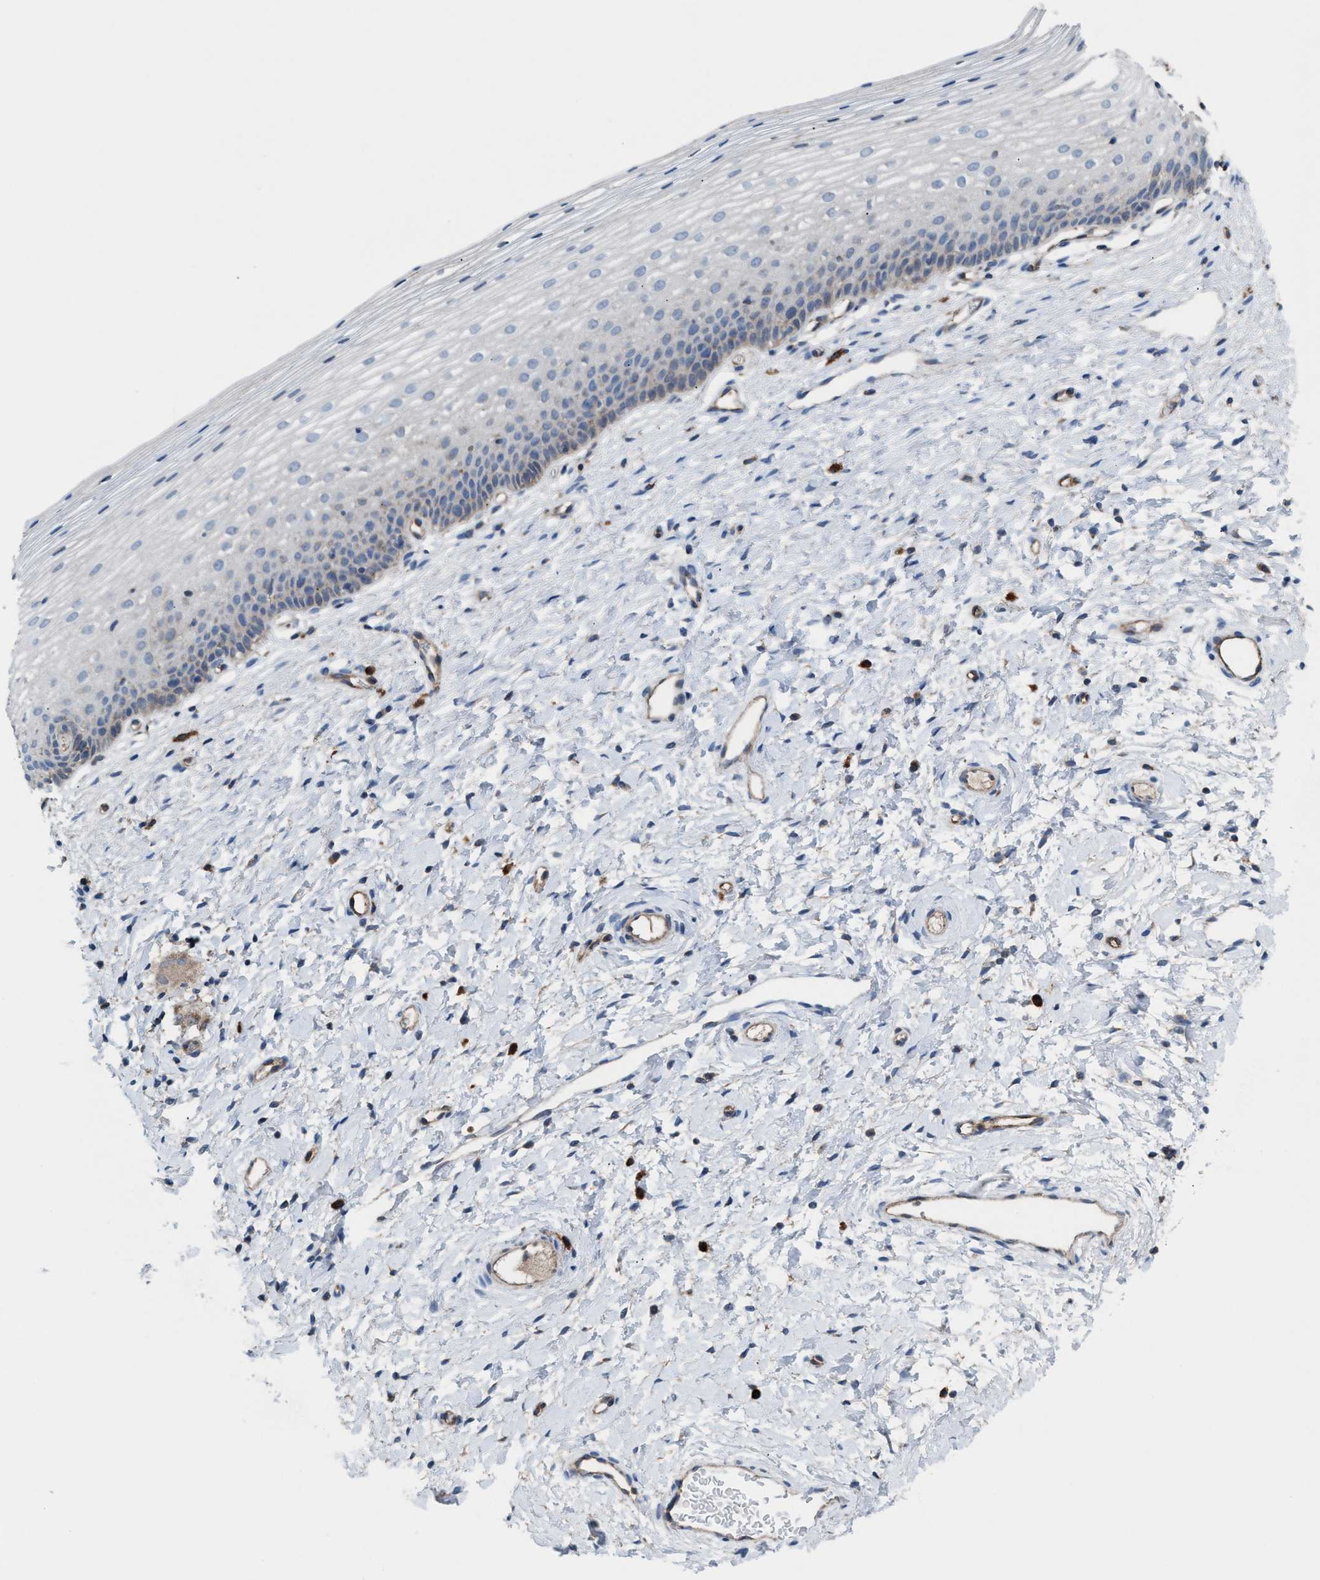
{"staining": {"intensity": "moderate", "quantity": ">75%", "location": "cytoplasmic/membranous"}, "tissue": "cervix", "cell_type": "Glandular cells", "image_type": "normal", "snomed": [{"axis": "morphology", "description": "Normal tissue, NOS"}, {"axis": "topography", "description": "Cervix"}], "caption": "Glandular cells exhibit medium levels of moderate cytoplasmic/membranous expression in approximately >75% of cells in normal human cervix. (Brightfield microscopy of DAB IHC at high magnification).", "gene": "MRM1", "patient": {"sex": "female", "age": 72}}